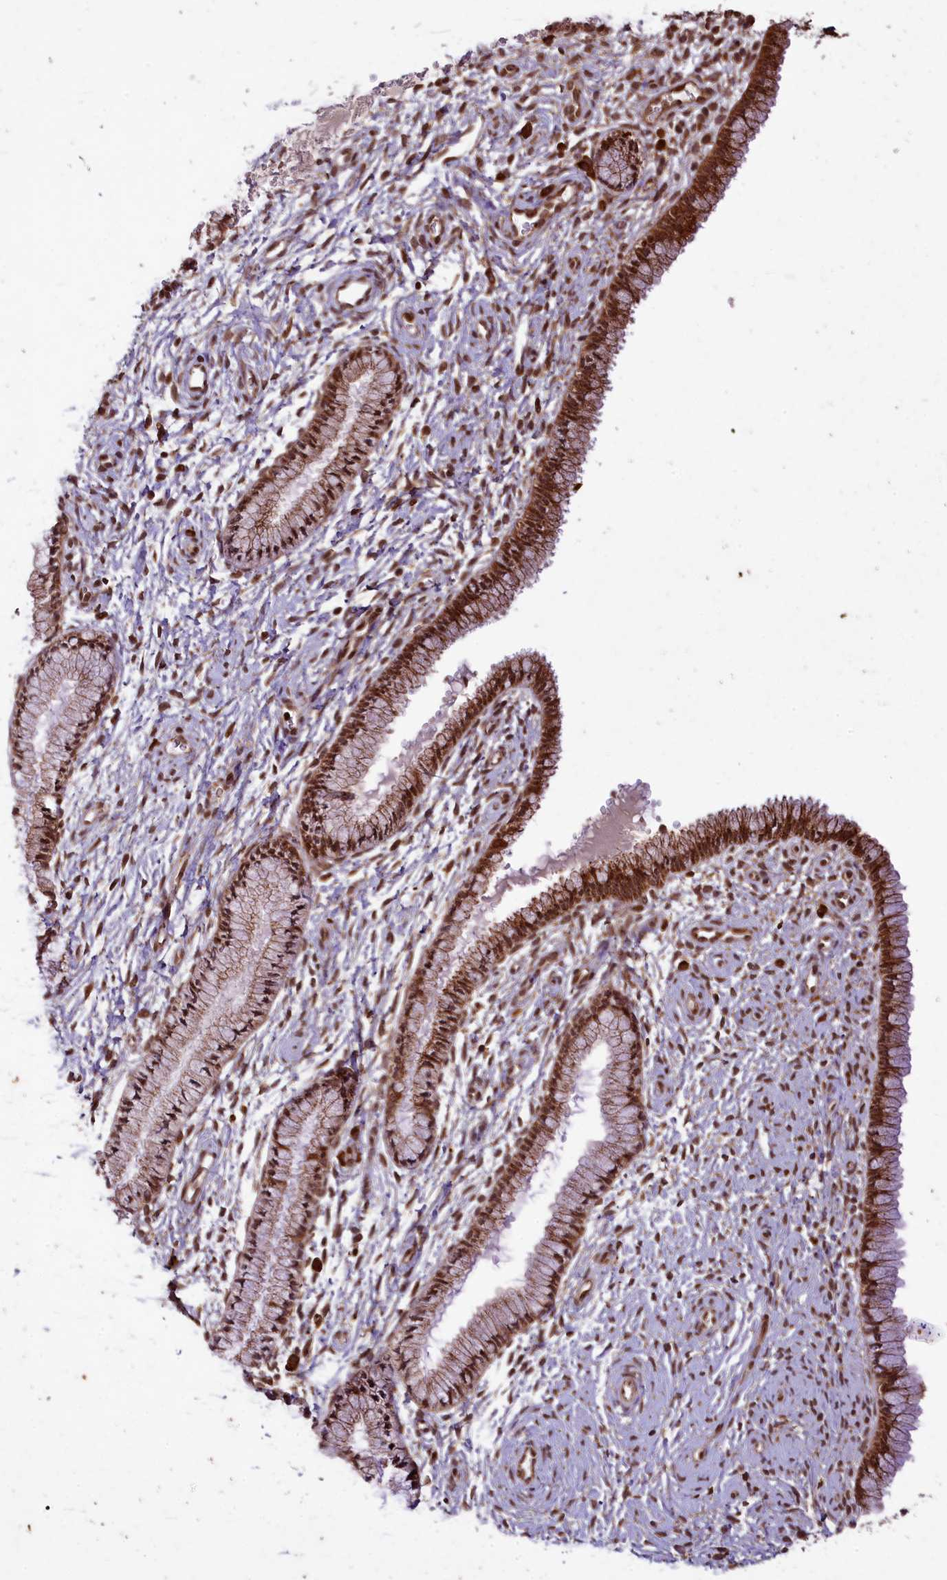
{"staining": {"intensity": "moderate", "quantity": "25%-75%", "location": "cytoplasmic/membranous"}, "tissue": "cervix", "cell_type": "Glandular cells", "image_type": "normal", "snomed": [{"axis": "morphology", "description": "Normal tissue, NOS"}, {"axis": "topography", "description": "Cervix"}], "caption": "Normal cervix was stained to show a protein in brown. There is medium levels of moderate cytoplasmic/membranous expression in approximately 25%-75% of glandular cells.", "gene": "LARP4", "patient": {"sex": "female", "age": 33}}